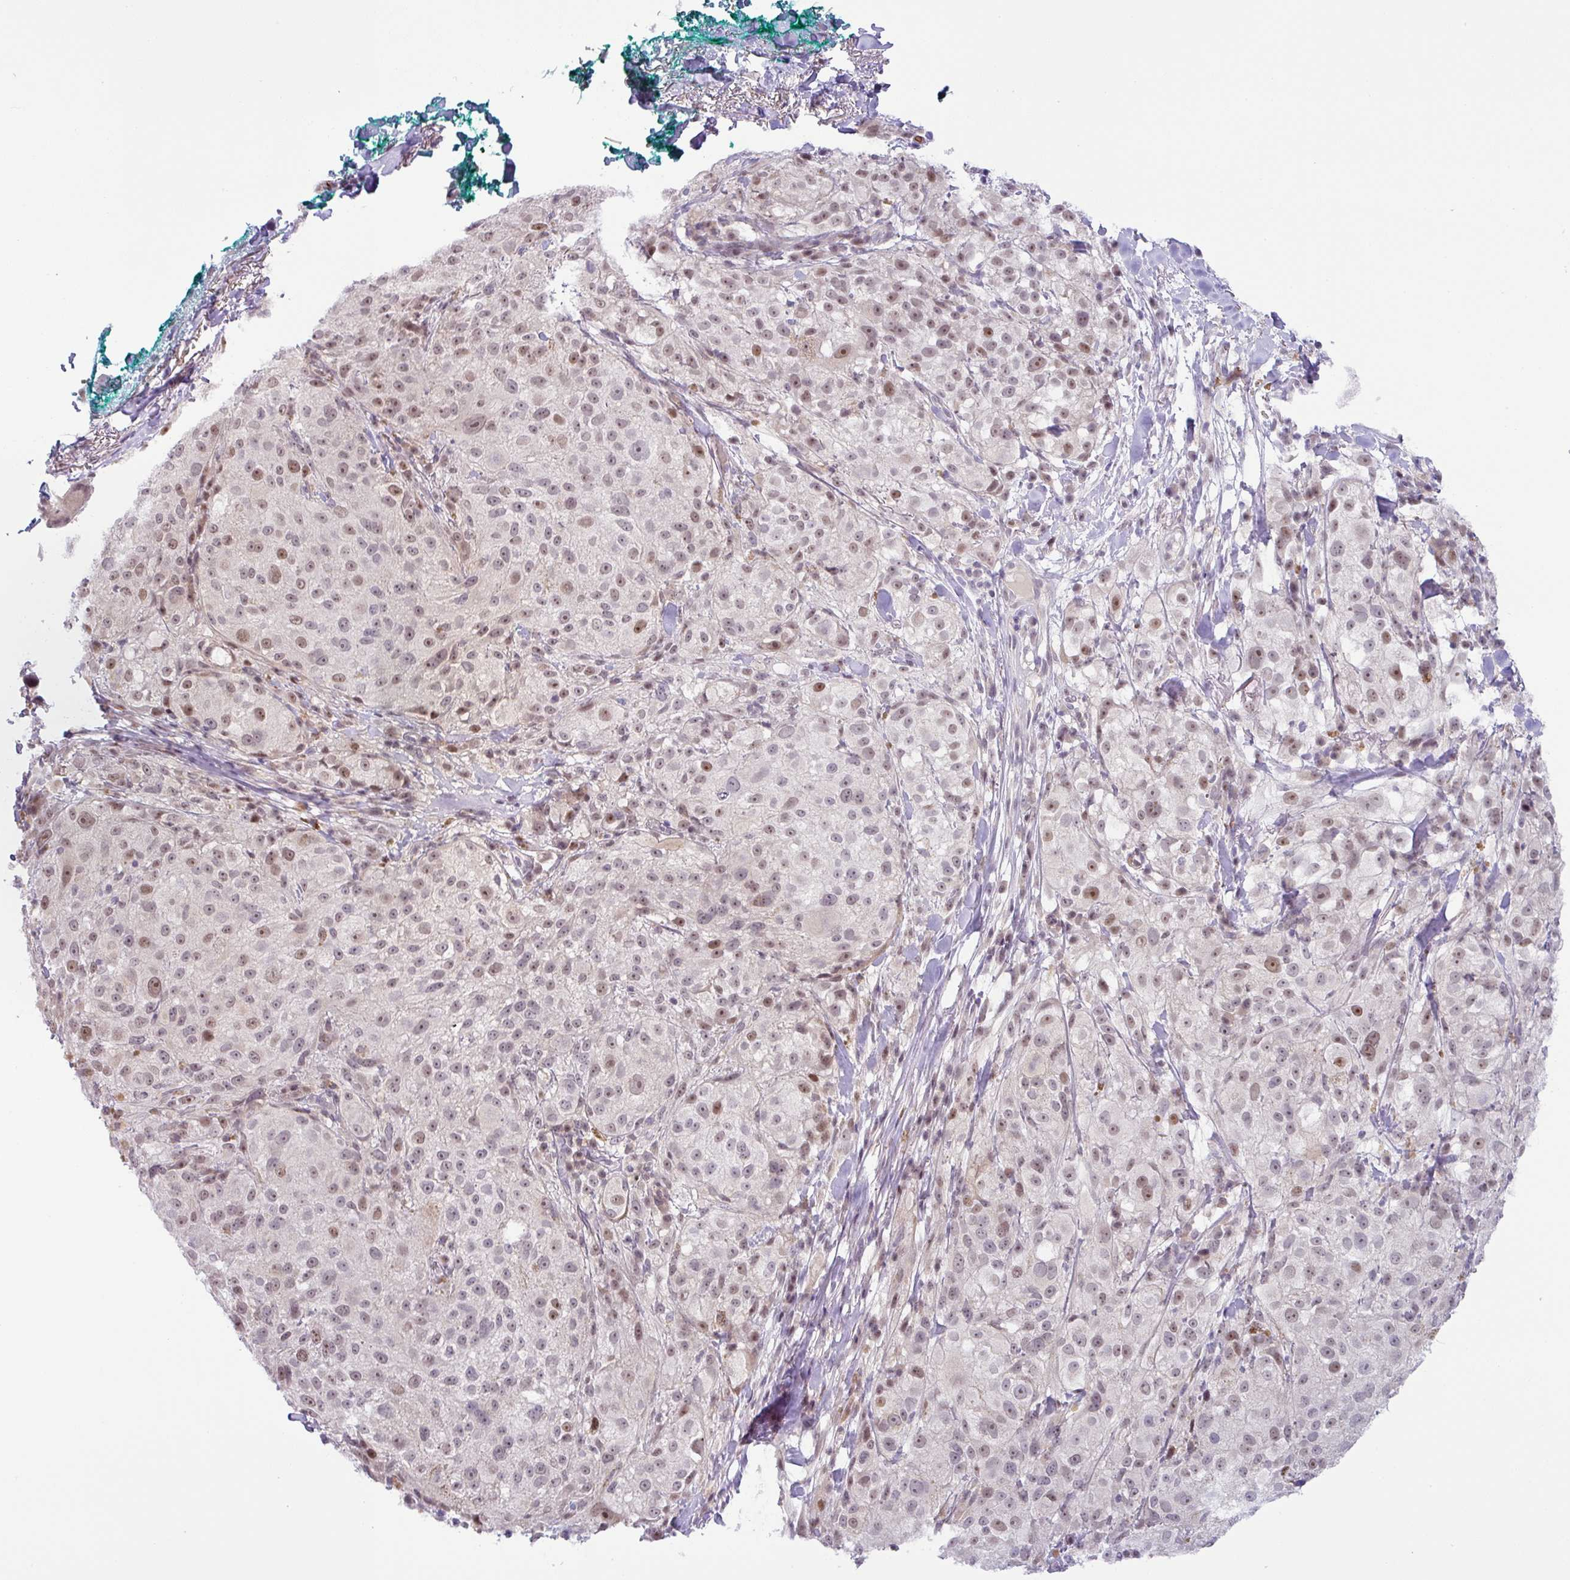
{"staining": {"intensity": "moderate", "quantity": "25%-75%", "location": "nuclear"}, "tissue": "melanoma", "cell_type": "Tumor cells", "image_type": "cancer", "snomed": [{"axis": "morphology", "description": "Necrosis, NOS"}, {"axis": "morphology", "description": "Malignant melanoma, NOS"}, {"axis": "topography", "description": "Skin"}], "caption": "A brown stain shows moderate nuclear expression of a protein in human malignant melanoma tumor cells.", "gene": "PARP2", "patient": {"sex": "female", "age": 87}}